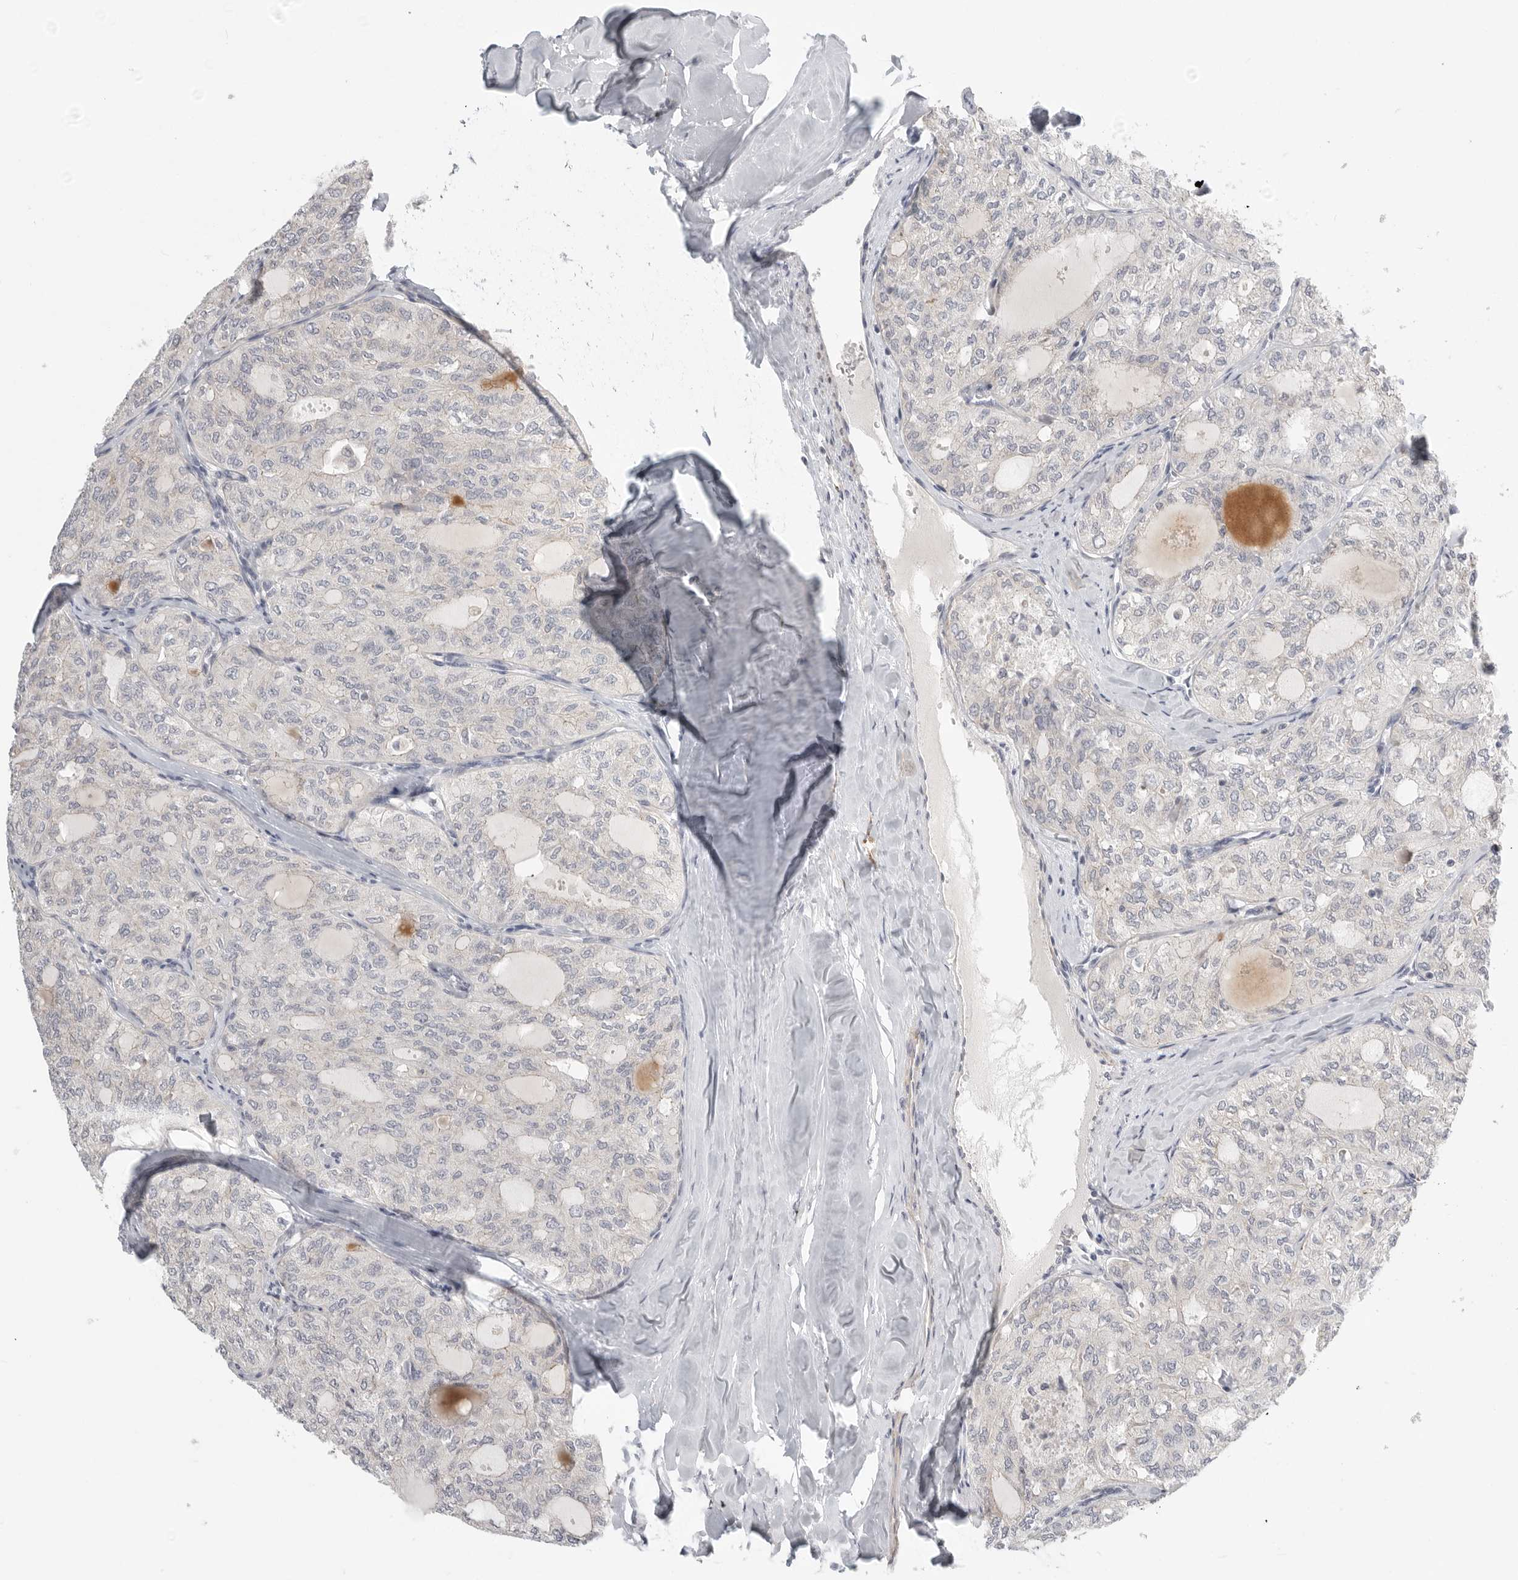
{"staining": {"intensity": "negative", "quantity": "none", "location": "none"}, "tissue": "thyroid cancer", "cell_type": "Tumor cells", "image_type": "cancer", "snomed": [{"axis": "morphology", "description": "Follicular adenoma carcinoma, NOS"}, {"axis": "topography", "description": "Thyroid gland"}], "caption": "DAB immunohistochemical staining of human thyroid cancer shows no significant positivity in tumor cells.", "gene": "STAB2", "patient": {"sex": "male", "age": 75}}